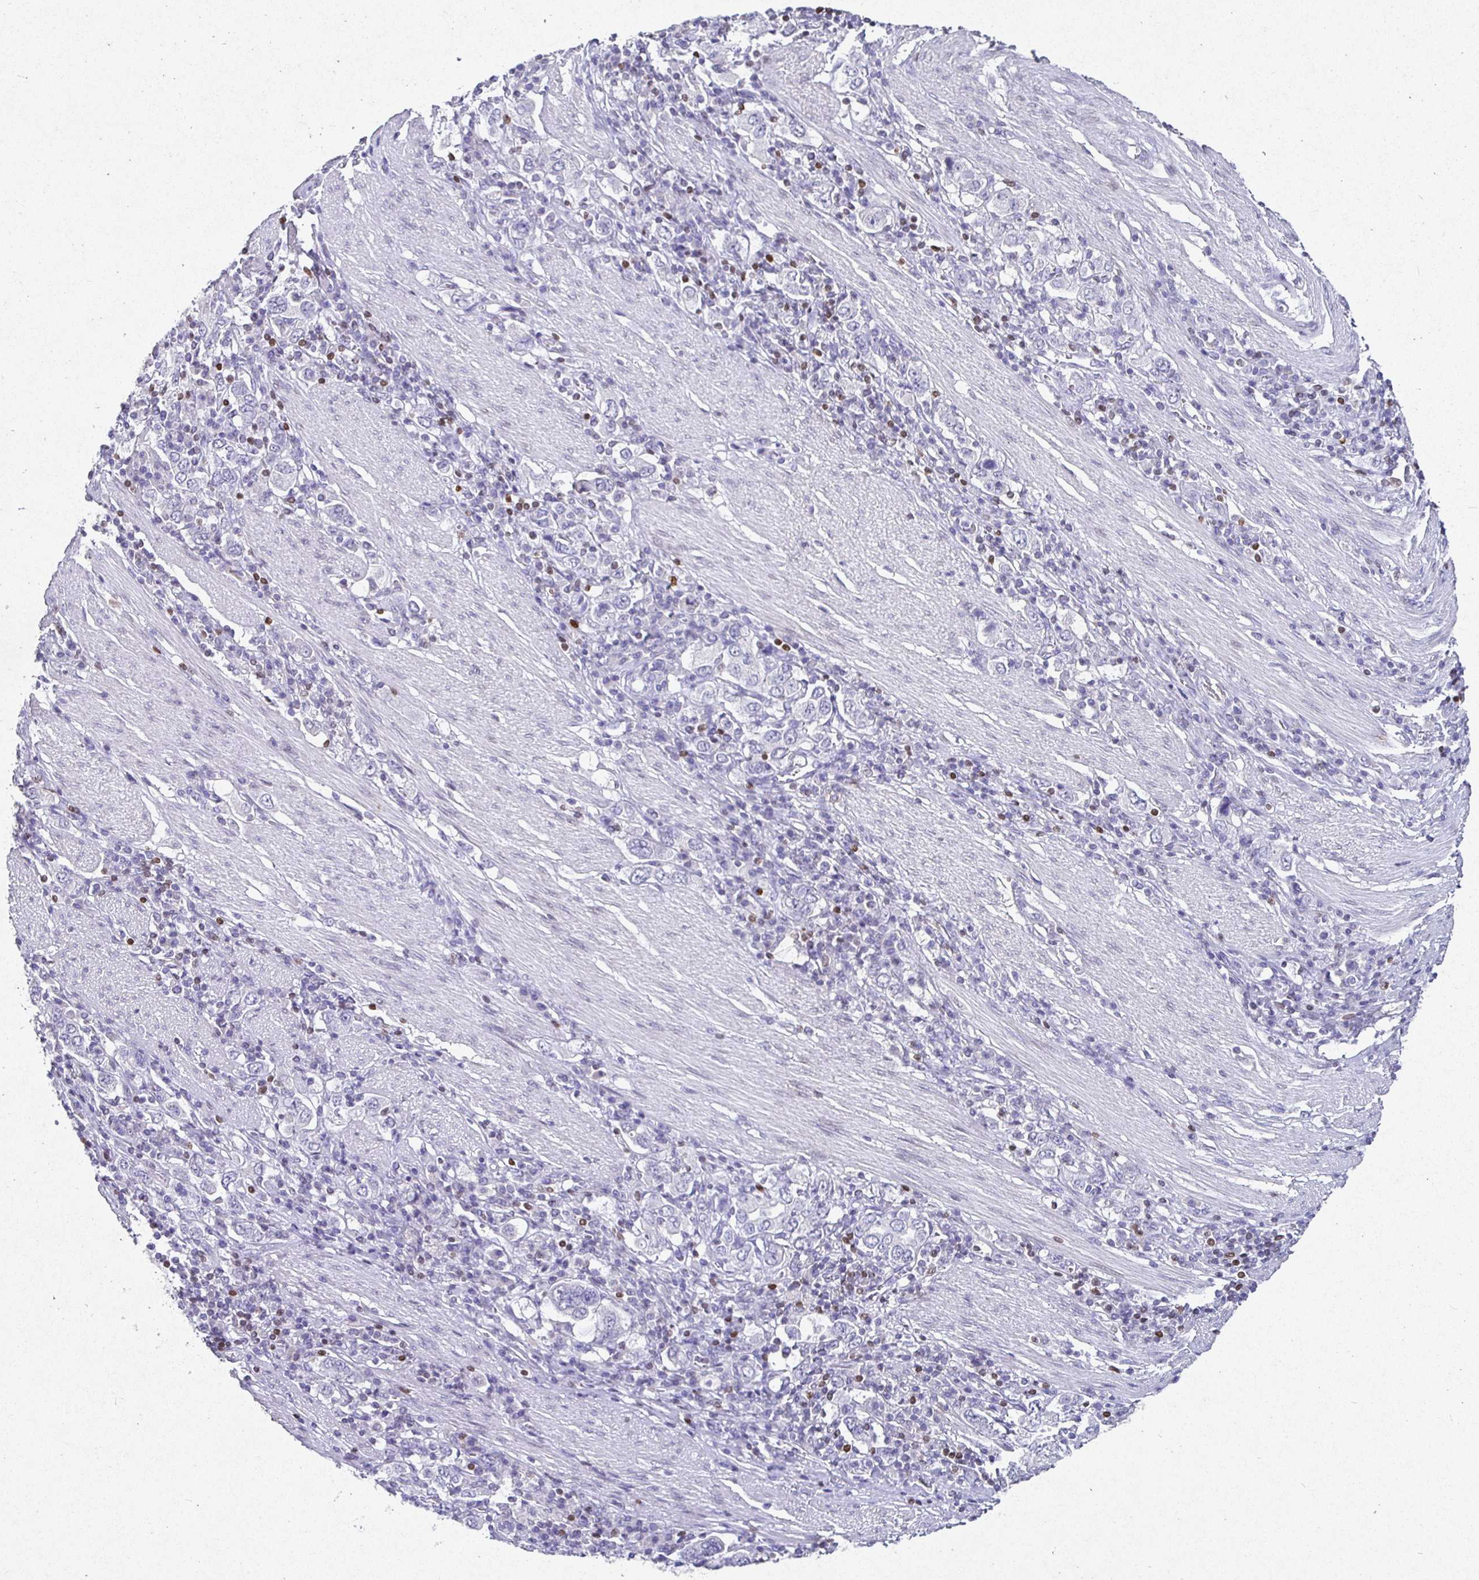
{"staining": {"intensity": "negative", "quantity": "none", "location": "none"}, "tissue": "stomach cancer", "cell_type": "Tumor cells", "image_type": "cancer", "snomed": [{"axis": "morphology", "description": "Adenocarcinoma, NOS"}, {"axis": "topography", "description": "Stomach, upper"}, {"axis": "topography", "description": "Stomach"}], "caption": "This micrograph is of stomach adenocarcinoma stained with IHC to label a protein in brown with the nuclei are counter-stained blue. There is no staining in tumor cells. Brightfield microscopy of immunohistochemistry stained with DAB (brown) and hematoxylin (blue), captured at high magnification.", "gene": "SATB1", "patient": {"sex": "male", "age": 62}}